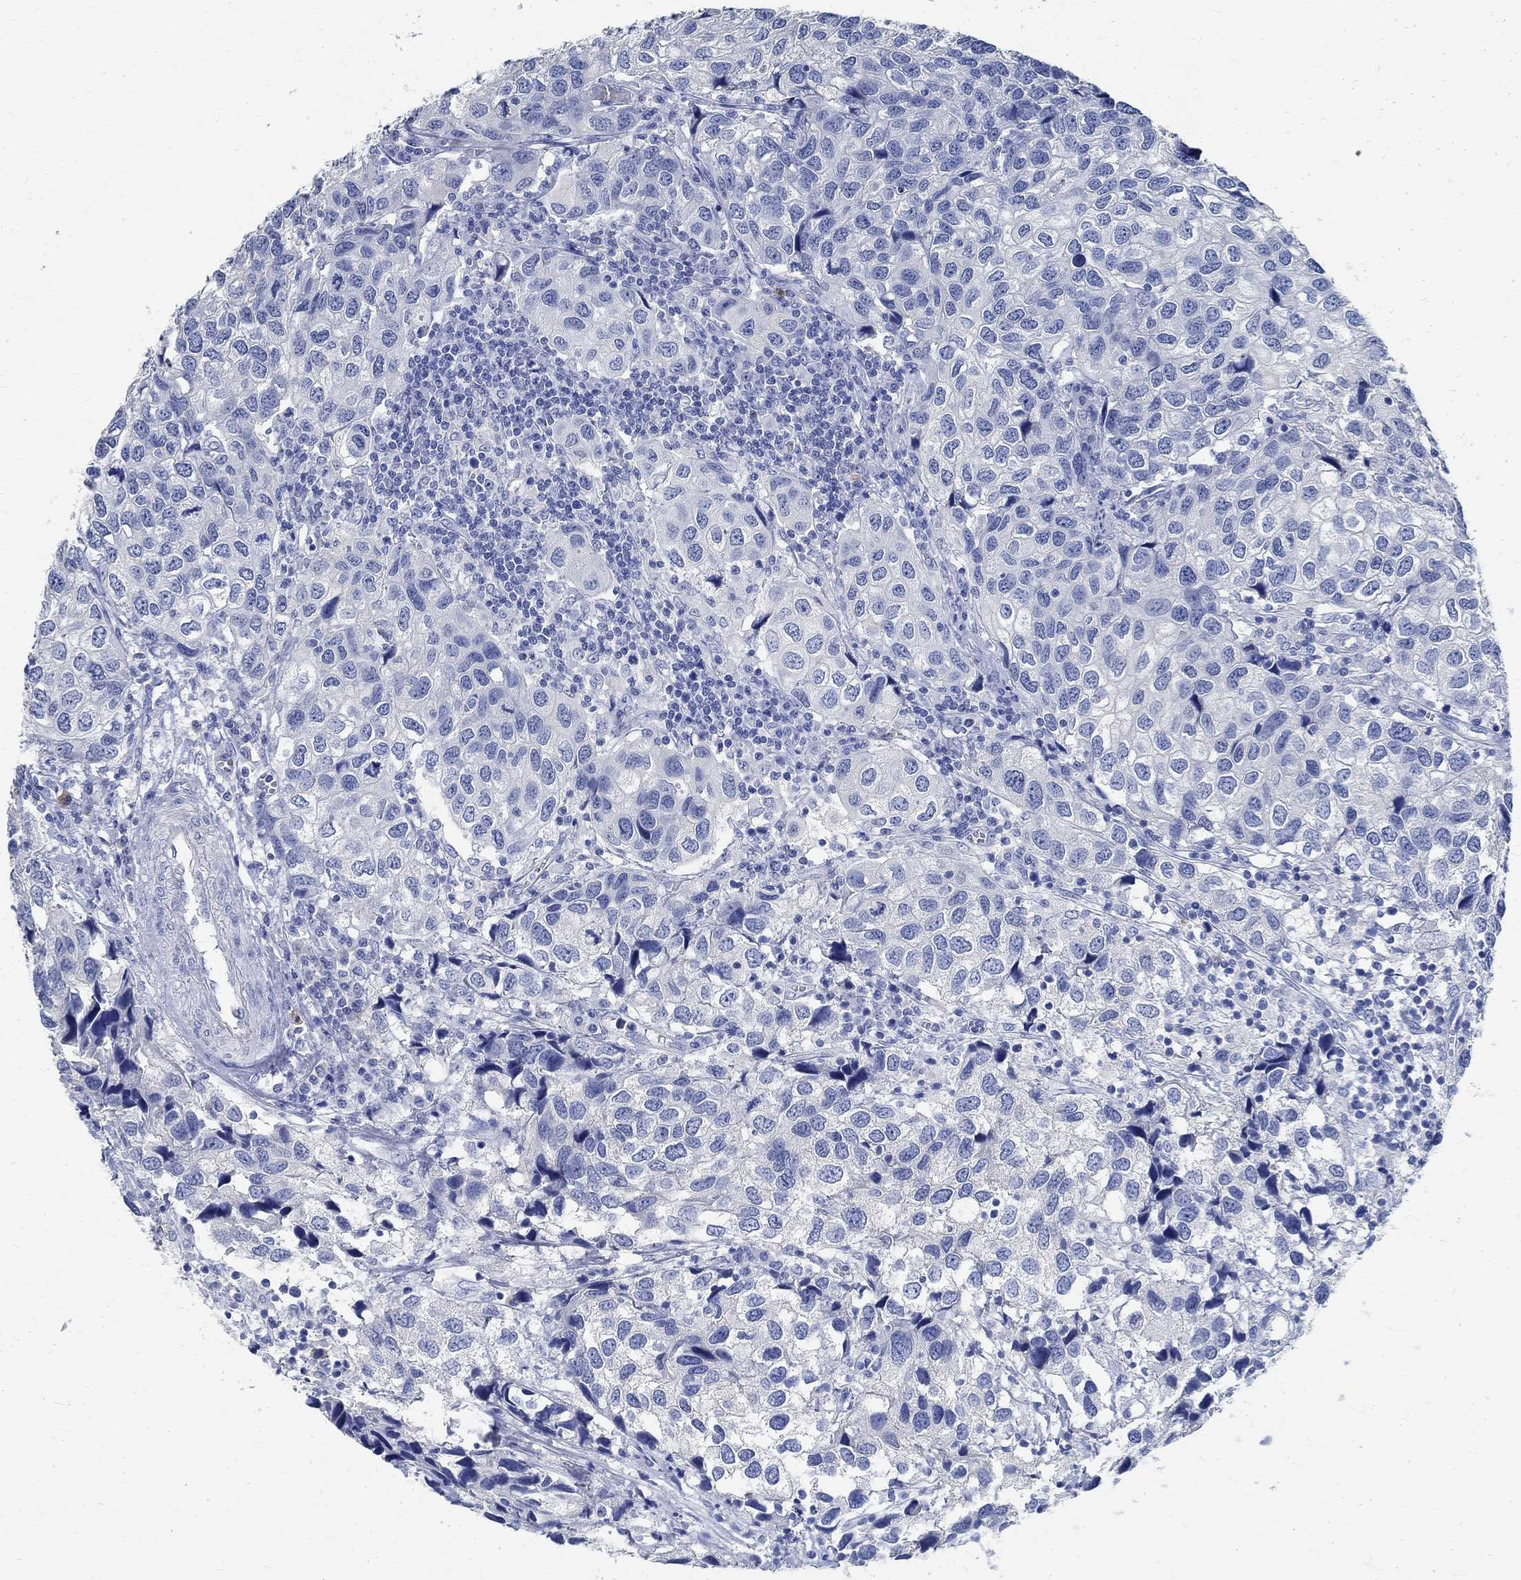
{"staining": {"intensity": "weak", "quantity": "<25%", "location": "cytoplasmic/membranous"}, "tissue": "urothelial cancer", "cell_type": "Tumor cells", "image_type": "cancer", "snomed": [{"axis": "morphology", "description": "Urothelial carcinoma, High grade"}, {"axis": "topography", "description": "Urinary bladder"}], "caption": "There is no significant positivity in tumor cells of high-grade urothelial carcinoma.", "gene": "PRX", "patient": {"sex": "male", "age": 79}}